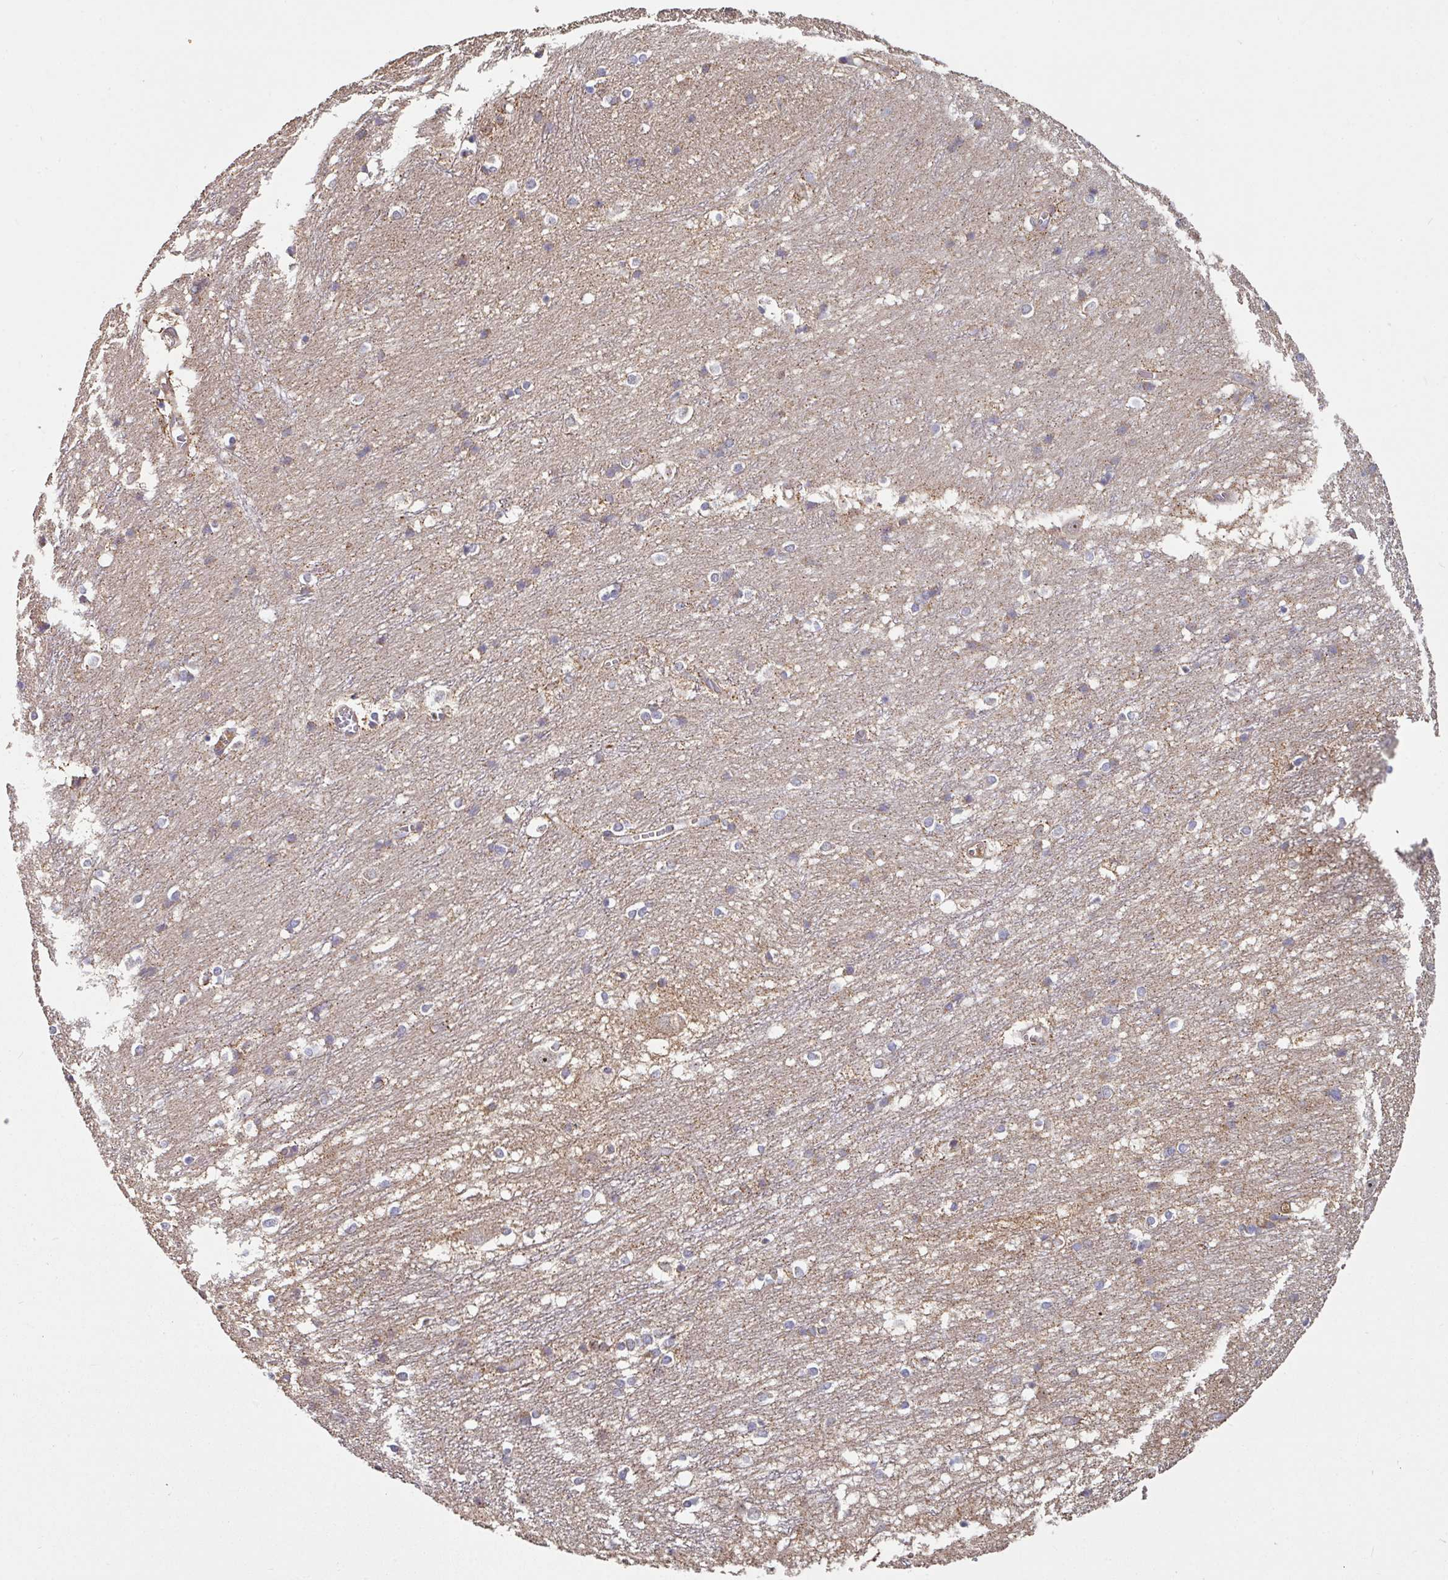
{"staining": {"intensity": "strong", "quantity": "<25%", "location": "cytoplasmic/membranous,nuclear"}, "tissue": "caudate", "cell_type": "Glial cells", "image_type": "normal", "snomed": [{"axis": "morphology", "description": "Normal tissue, NOS"}, {"axis": "topography", "description": "Lateral ventricle wall"}], "caption": "An image of human caudate stained for a protein reveals strong cytoplasmic/membranous,nuclear brown staining in glial cells. (Stains: DAB (3,3'-diaminobenzidine) in brown, nuclei in blue, Microscopy: brightfield microscopy at high magnification).", "gene": "OR2D3", "patient": {"sex": "male", "age": 37}}